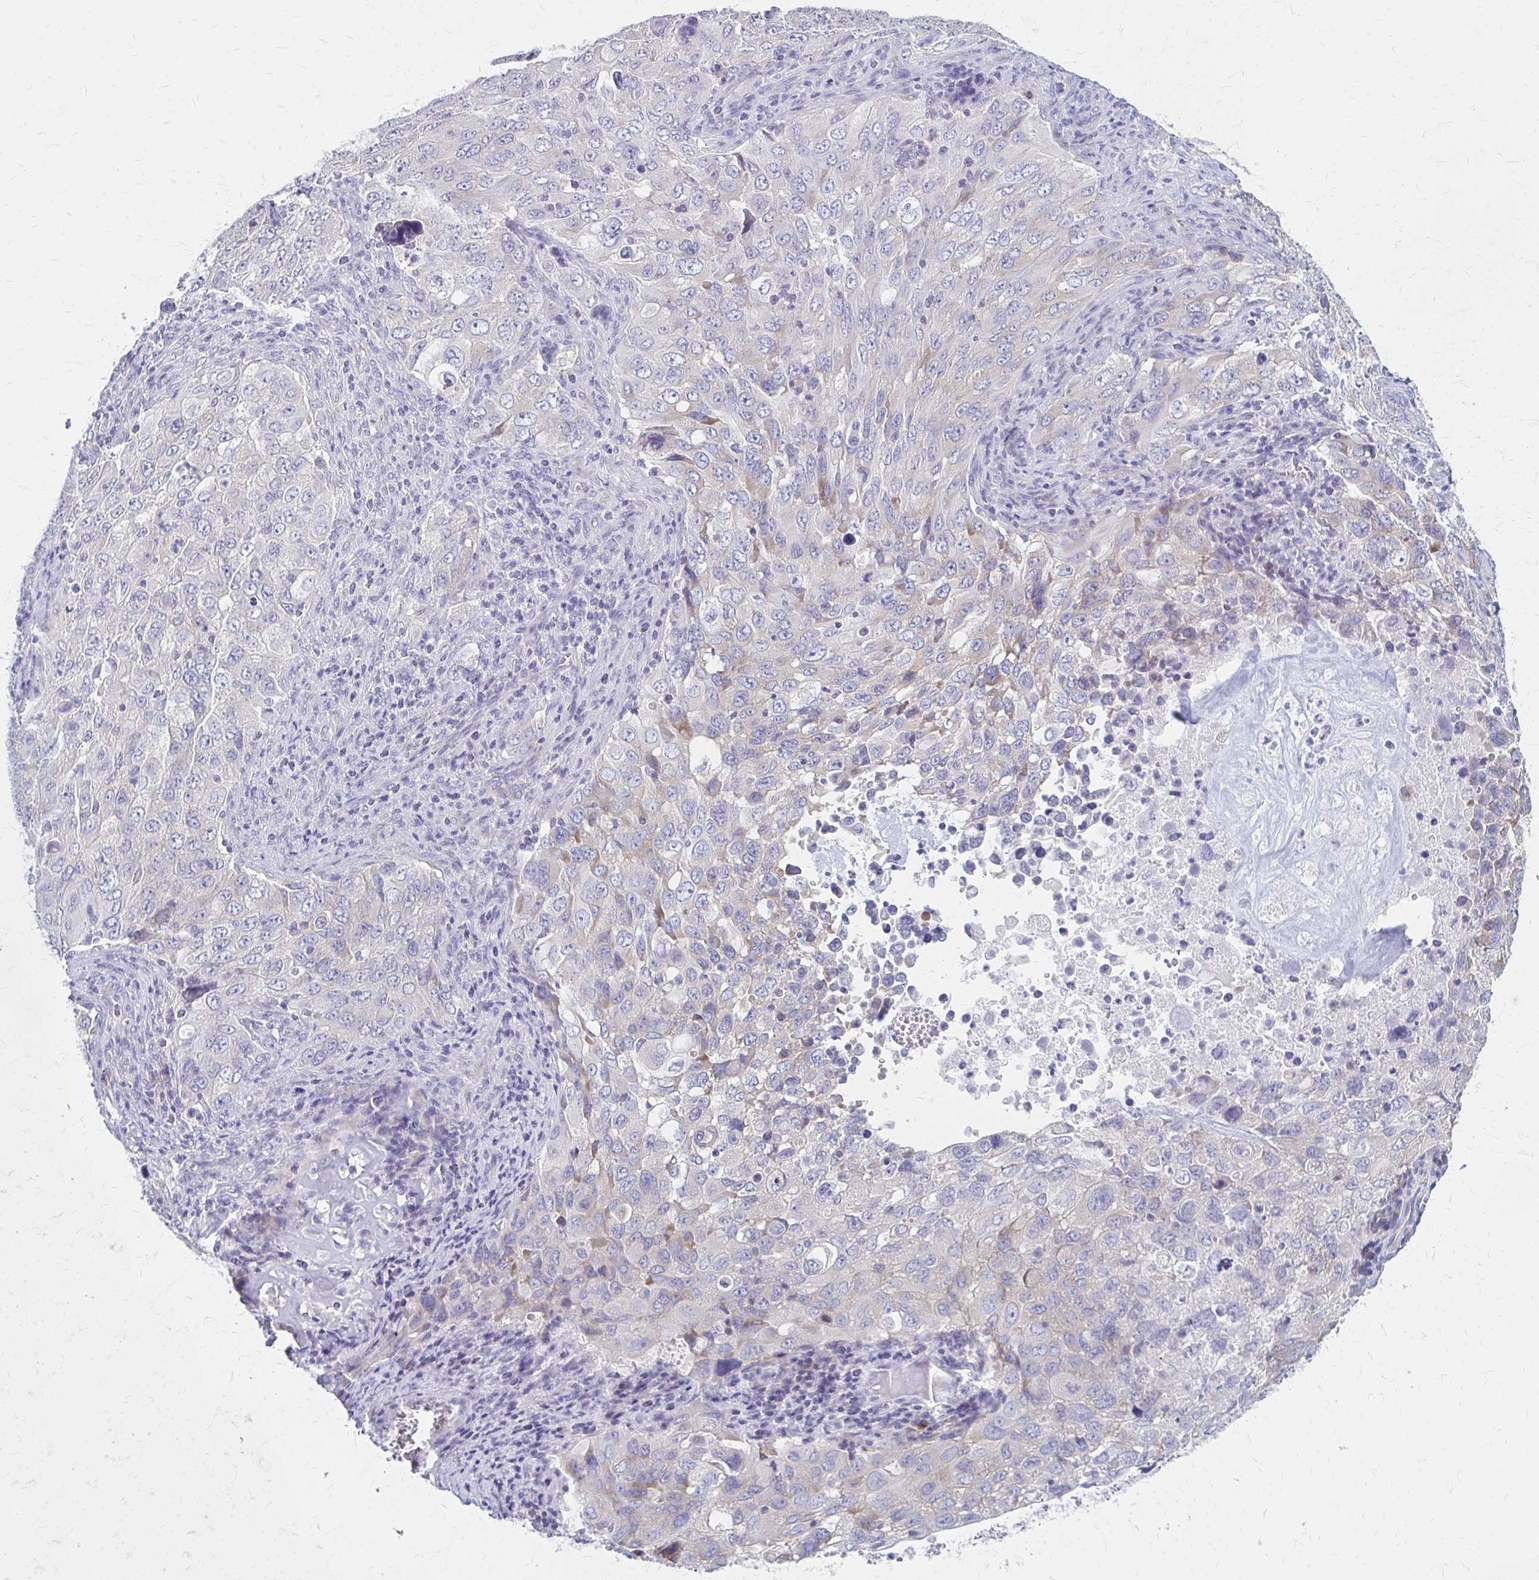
{"staining": {"intensity": "negative", "quantity": "none", "location": "none"}, "tissue": "lung cancer", "cell_type": "Tumor cells", "image_type": "cancer", "snomed": [{"axis": "morphology", "description": "Adenocarcinoma, NOS"}, {"axis": "morphology", "description": "Adenocarcinoma, metastatic, NOS"}, {"axis": "topography", "description": "Lymph node"}, {"axis": "topography", "description": "Lung"}], "caption": "Lung cancer was stained to show a protein in brown. There is no significant positivity in tumor cells.", "gene": "RPL27A", "patient": {"sex": "female", "age": 42}}